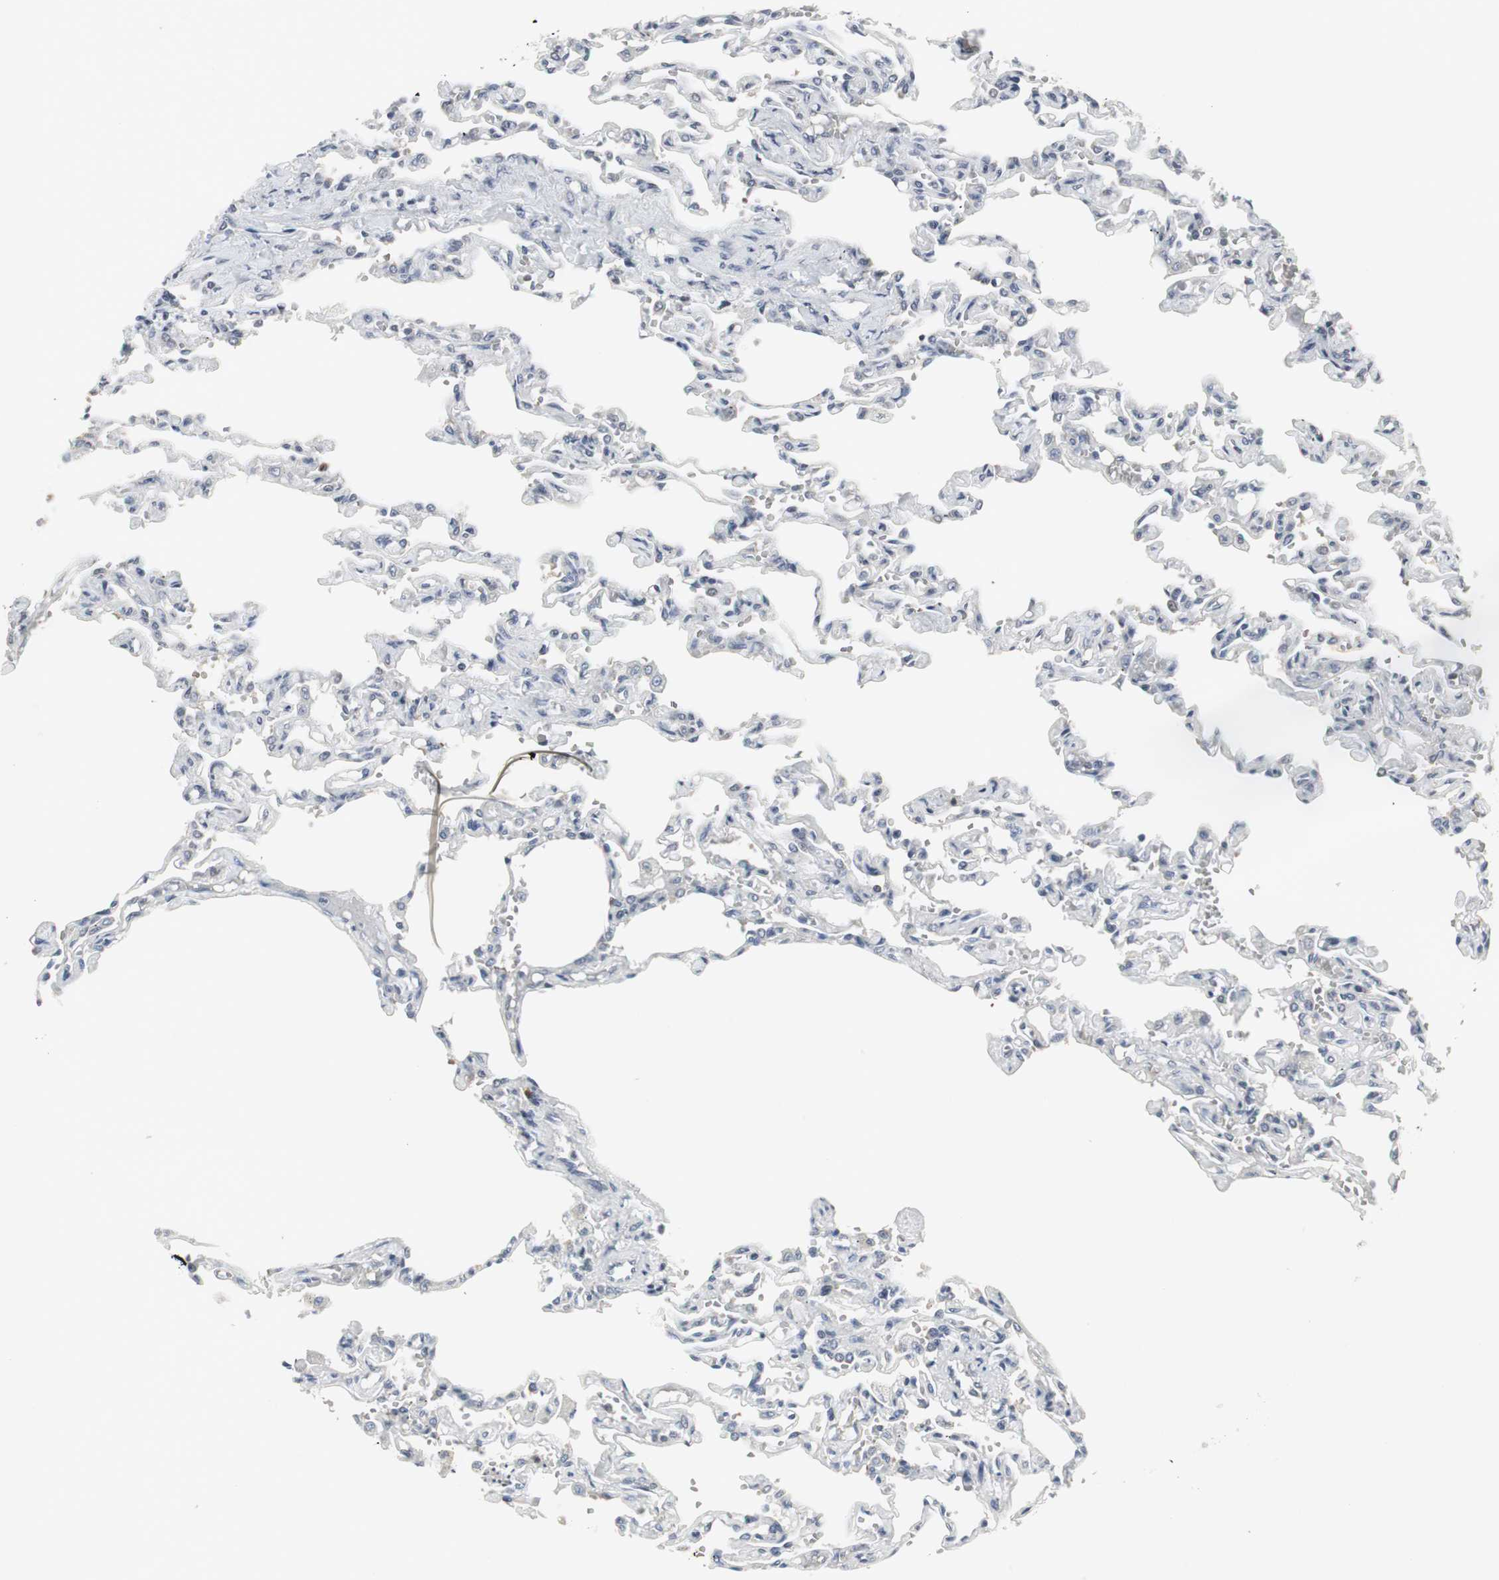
{"staining": {"intensity": "weak", "quantity": "<25%", "location": "cytoplasmic/membranous"}, "tissue": "lung", "cell_type": "Alveolar cells", "image_type": "normal", "snomed": [{"axis": "morphology", "description": "Normal tissue, NOS"}, {"axis": "topography", "description": "Lung"}], "caption": "Lung stained for a protein using IHC shows no positivity alveolar cells.", "gene": "CCT5", "patient": {"sex": "male", "age": 21}}